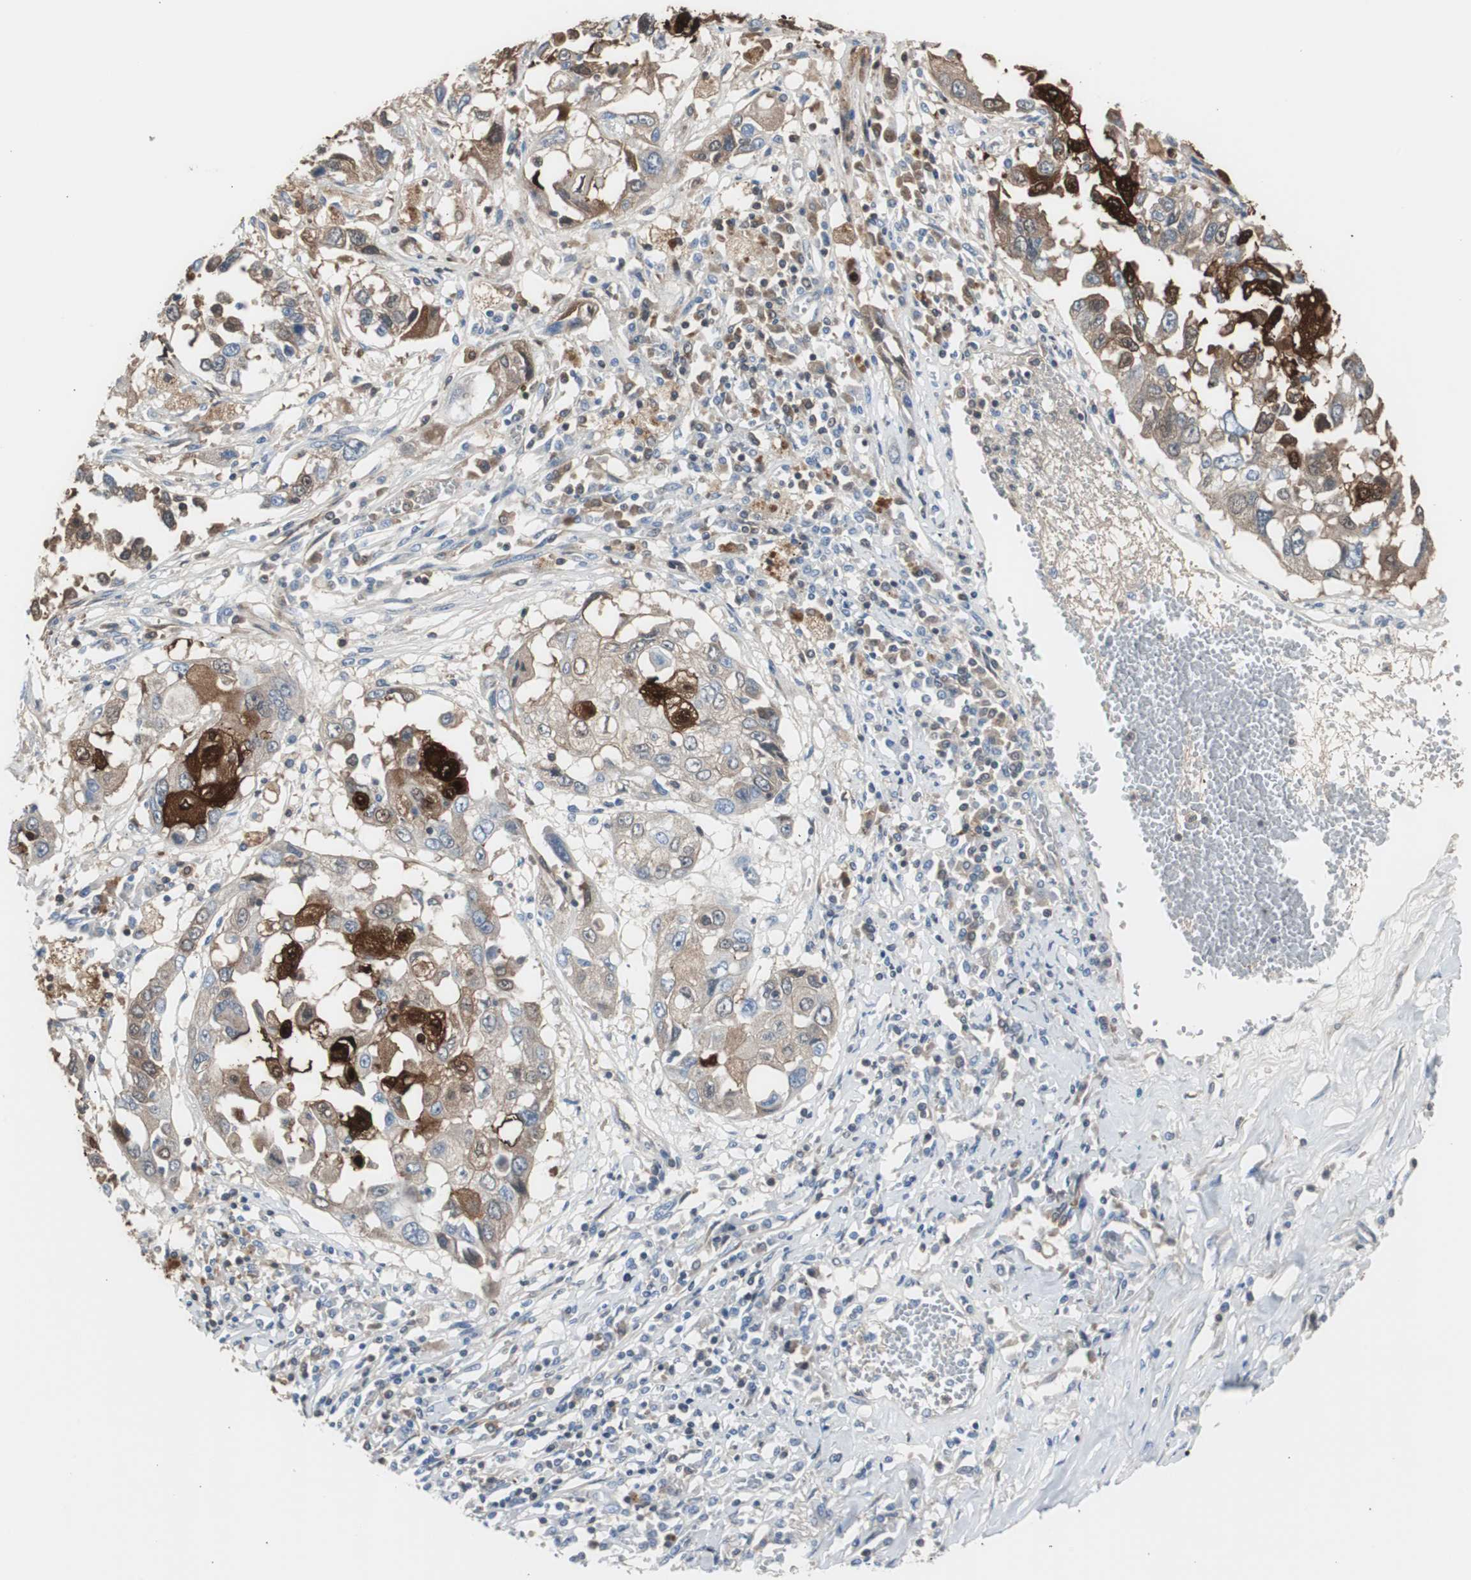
{"staining": {"intensity": "strong", "quantity": "25%-75%", "location": "cytoplasmic/membranous,nuclear"}, "tissue": "lung cancer", "cell_type": "Tumor cells", "image_type": "cancer", "snomed": [{"axis": "morphology", "description": "Squamous cell carcinoma, NOS"}, {"axis": "topography", "description": "Lung"}], "caption": "Squamous cell carcinoma (lung) tissue displays strong cytoplasmic/membranous and nuclear positivity in approximately 25%-75% of tumor cells, visualized by immunohistochemistry.", "gene": "S100A7", "patient": {"sex": "male", "age": 71}}